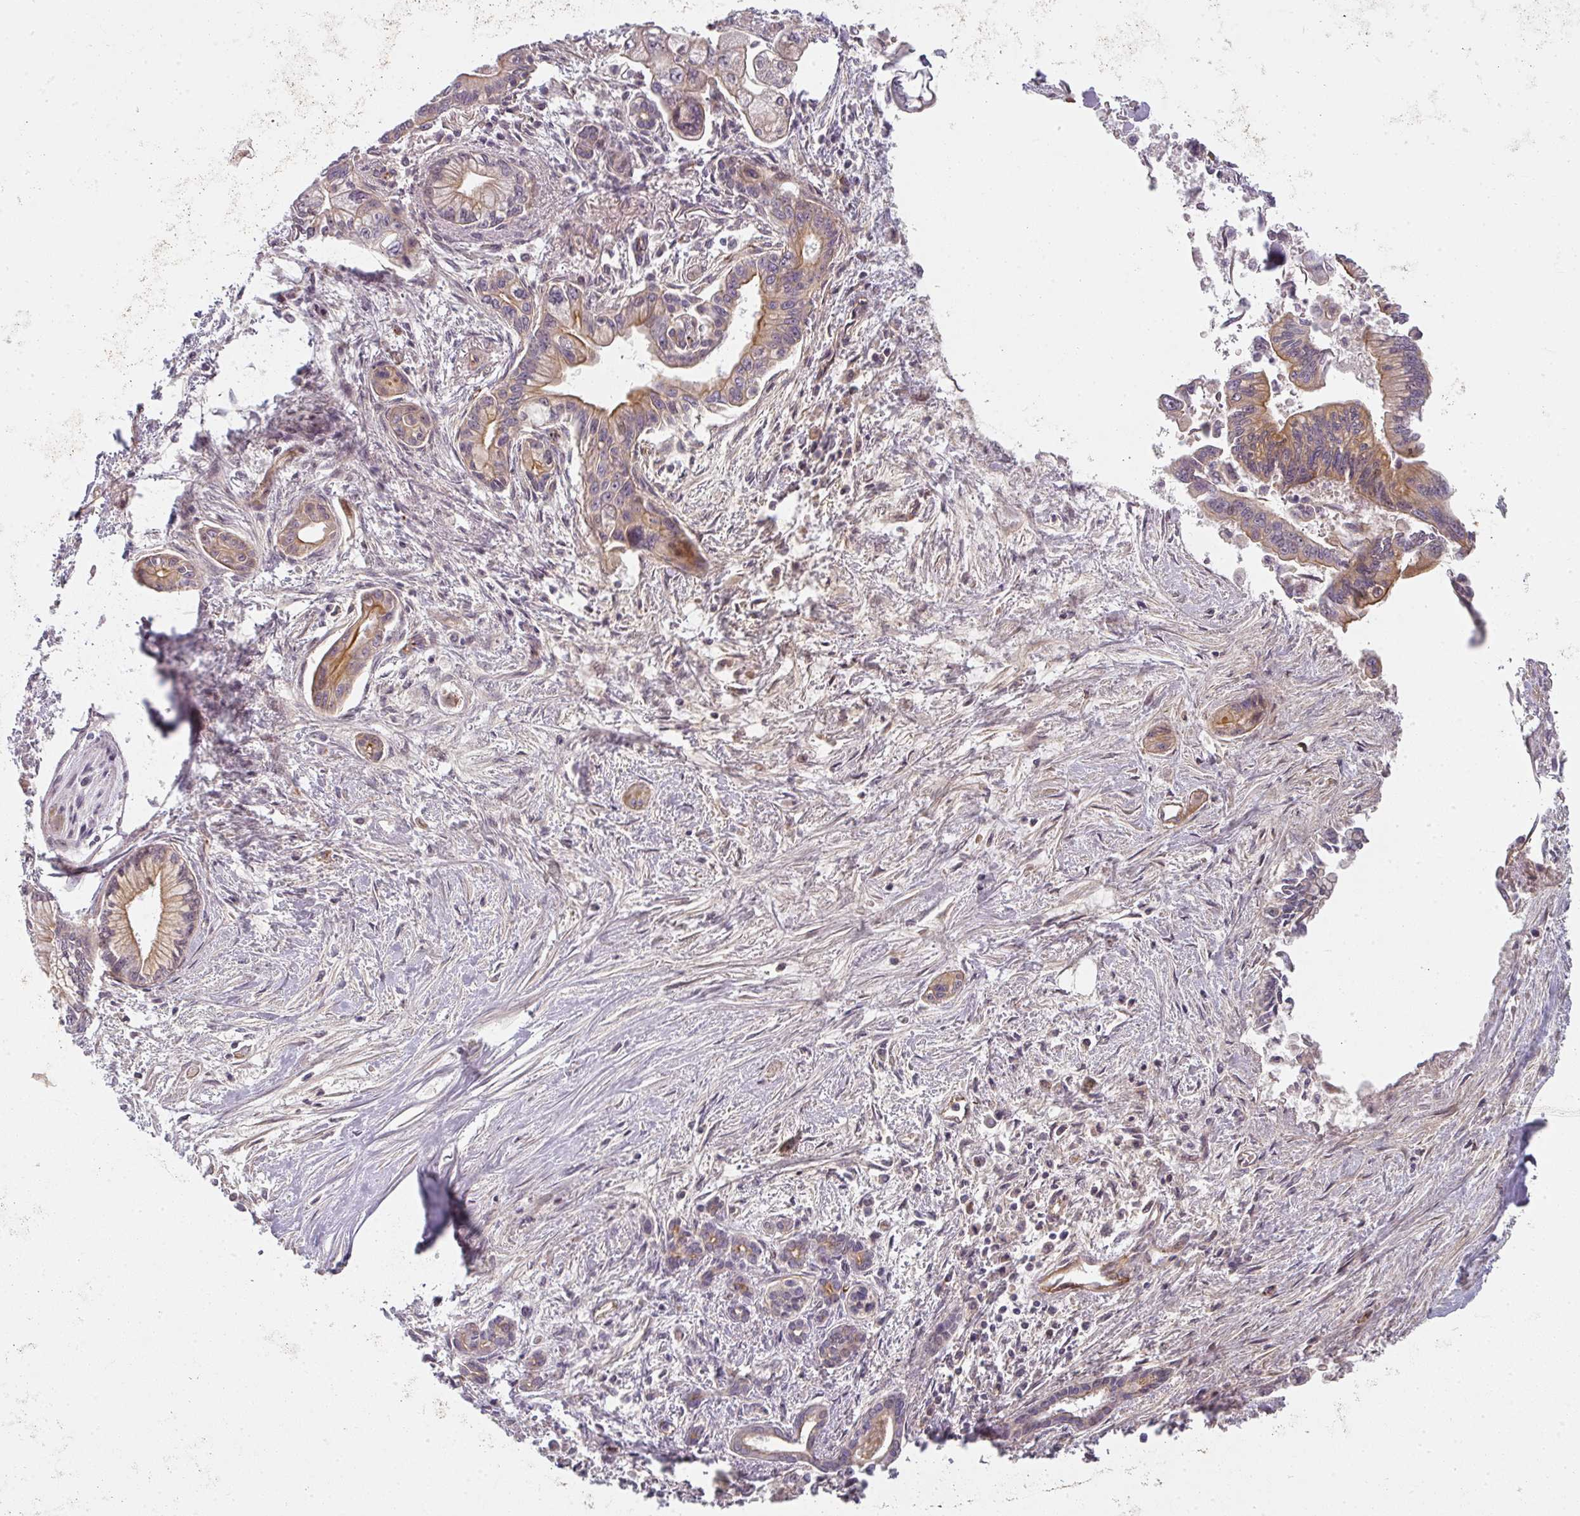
{"staining": {"intensity": "moderate", "quantity": "25%-75%", "location": "cytoplasmic/membranous"}, "tissue": "pancreatic cancer", "cell_type": "Tumor cells", "image_type": "cancer", "snomed": [{"axis": "morphology", "description": "Adenocarcinoma, NOS"}, {"axis": "topography", "description": "Pancreas"}], "caption": "Brown immunohistochemical staining in human pancreatic adenocarcinoma exhibits moderate cytoplasmic/membranous positivity in approximately 25%-75% of tumor cells.", "gene": "CNOT1", "patient": {"sex": "male", "age": 70}}